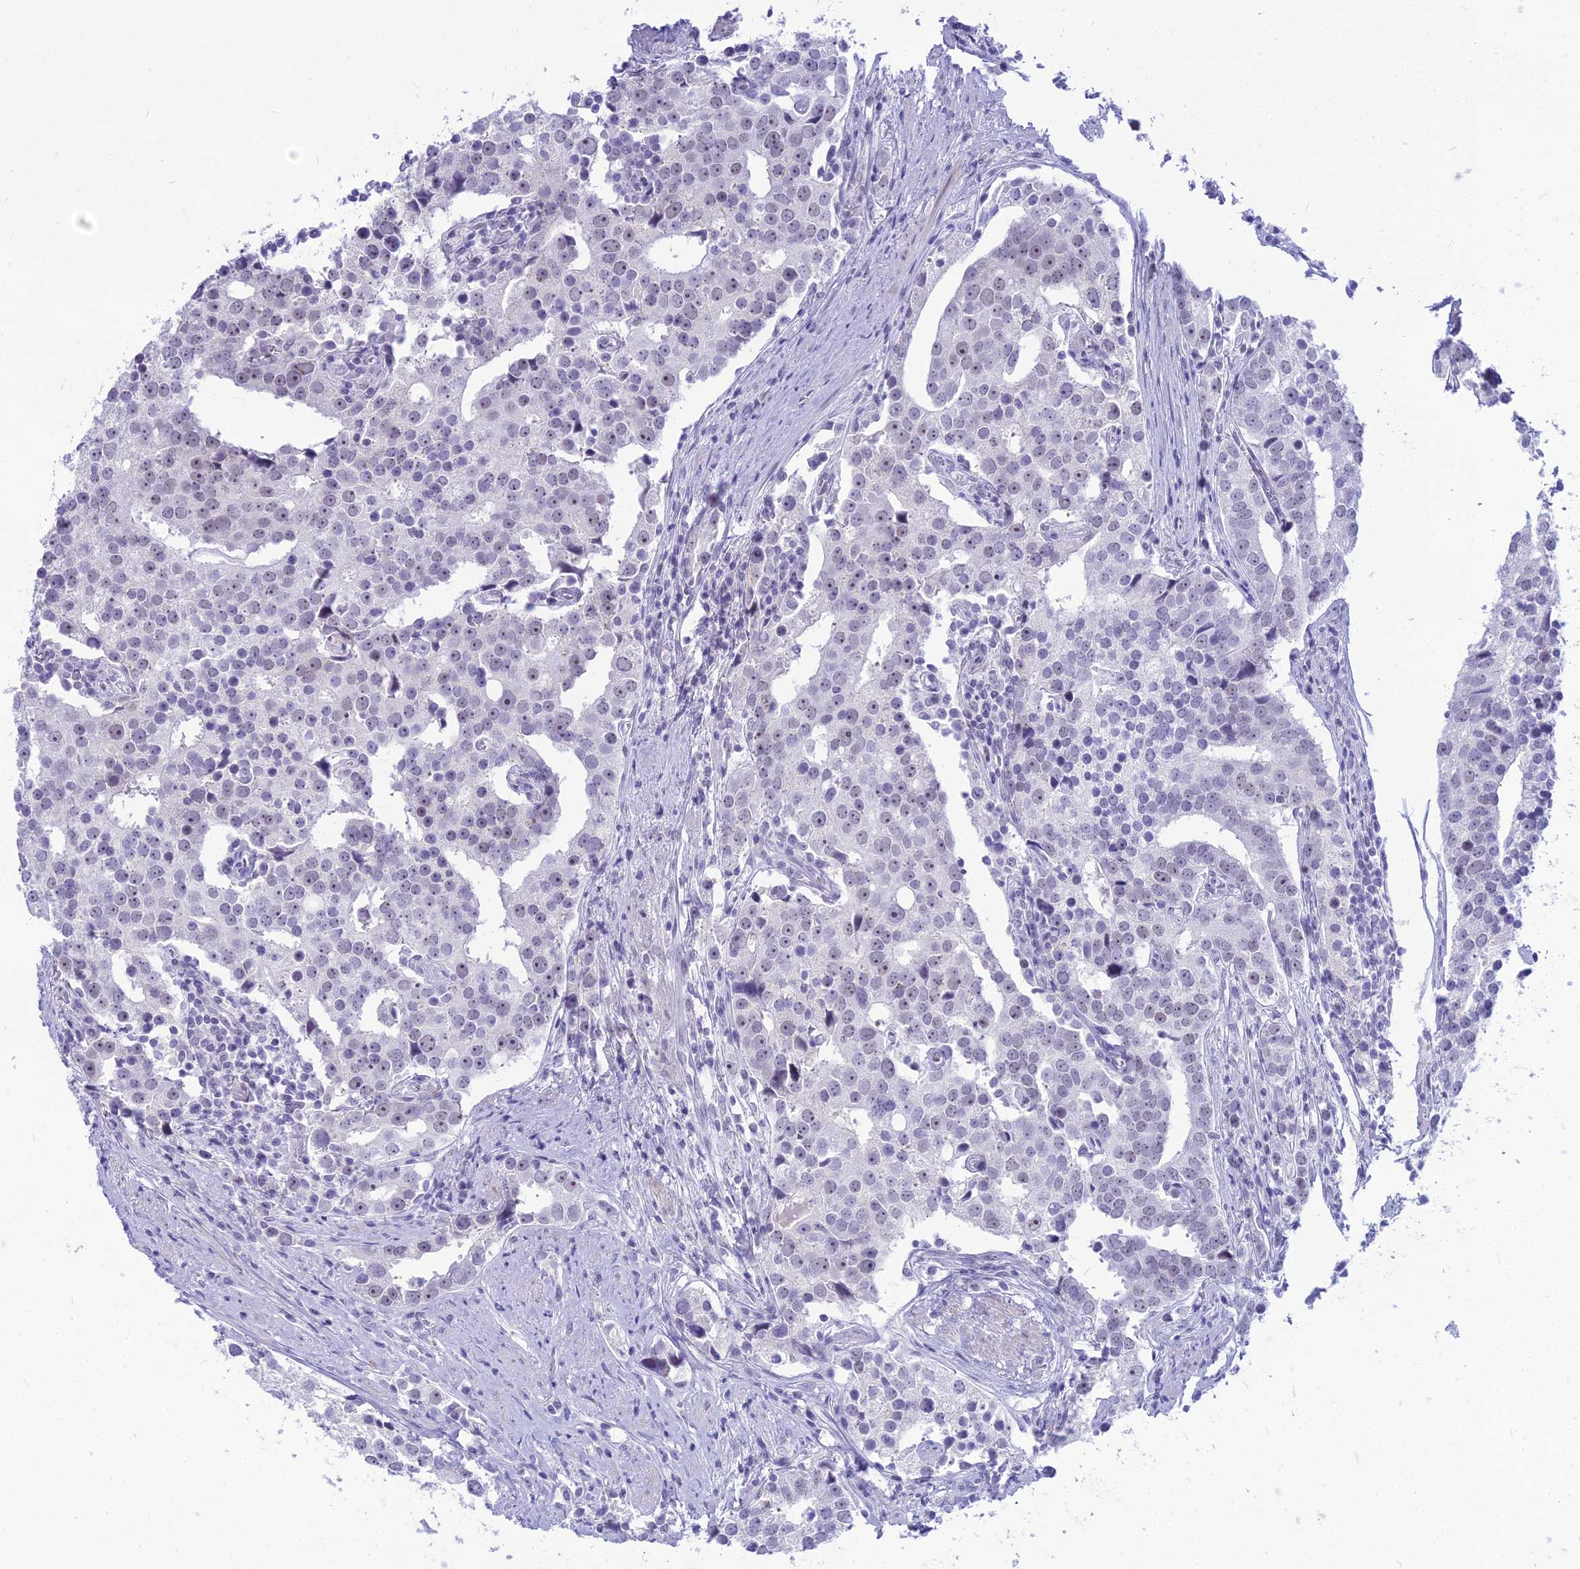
{"staining": {"intensity": "weak", "quantity": "<25%", "location": "nuclear"}, "tissue": "prostate cancer", "cell_type": "Tumor cells", "image_type": "cancer", "snomed": [{"axis": "morphology", "description": "Adenocarcinoma, High grade"}, {"axis": "topography", "description": "Prostate"}], "caption": "DAB (3,3'-diaminobenzidine) immunohistochemical staining of human adenocarcinoma (high-grade) (prostate) exhibits no significant positivity in tumor cells.", "gene": "DHX40", "patient": {"sex": "male", "age": 71}}